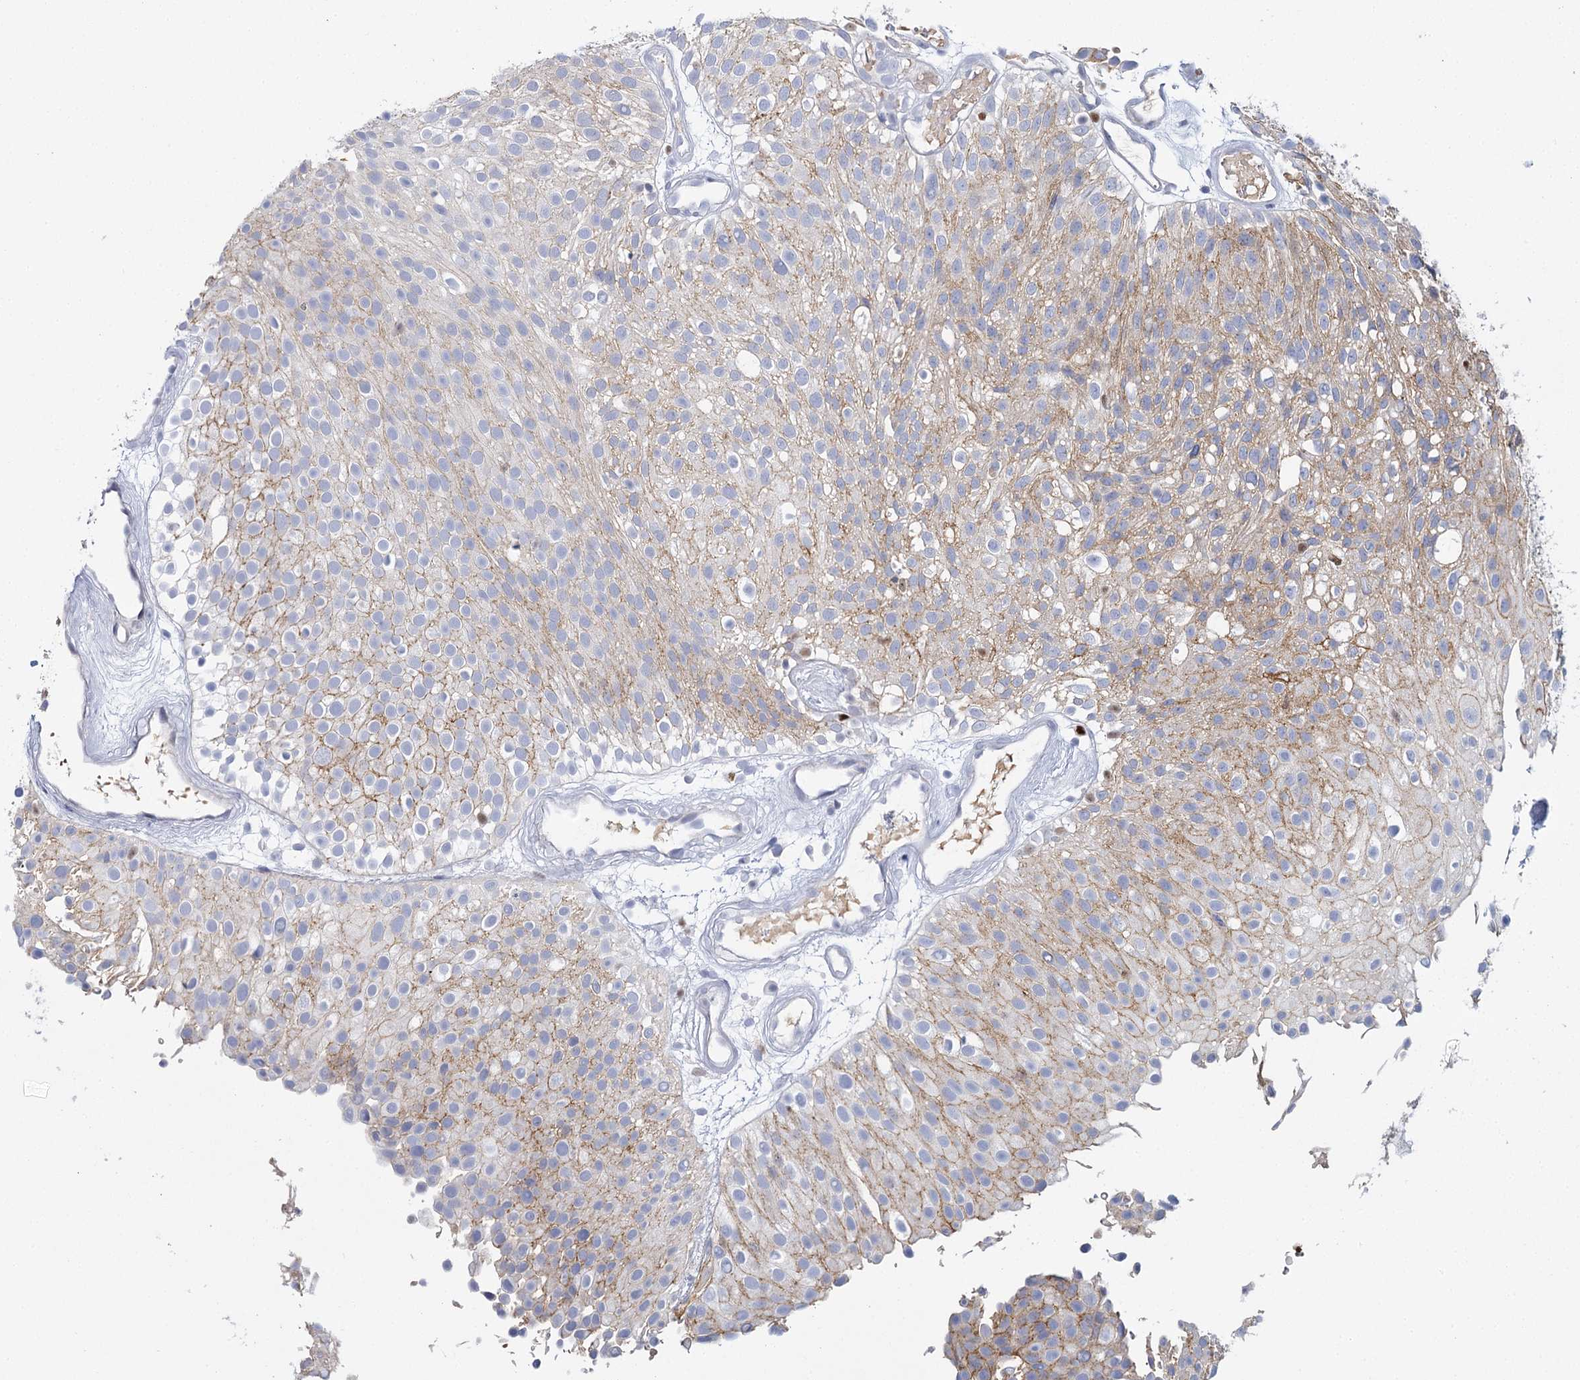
{"staining": {"intensity": "weak", "quantity": "25%-75%", "location": "cytoplasmic/membranous"}, "tissue": "urothelial cancer", "cell_type": "Tumor cells", "image_type": "cancer", "snomed": [{"axis": "morphology", "description": "Urothelial carcinoma, Low grade"}, {"axis": "topography", "description": "Urinary bladder"}], "caption": "Urothelial cancer stained with a protein marker displays weak staining in tumor cells.", "gene": "IGSF3", "patient": {"sex": "male", "age": 78}}